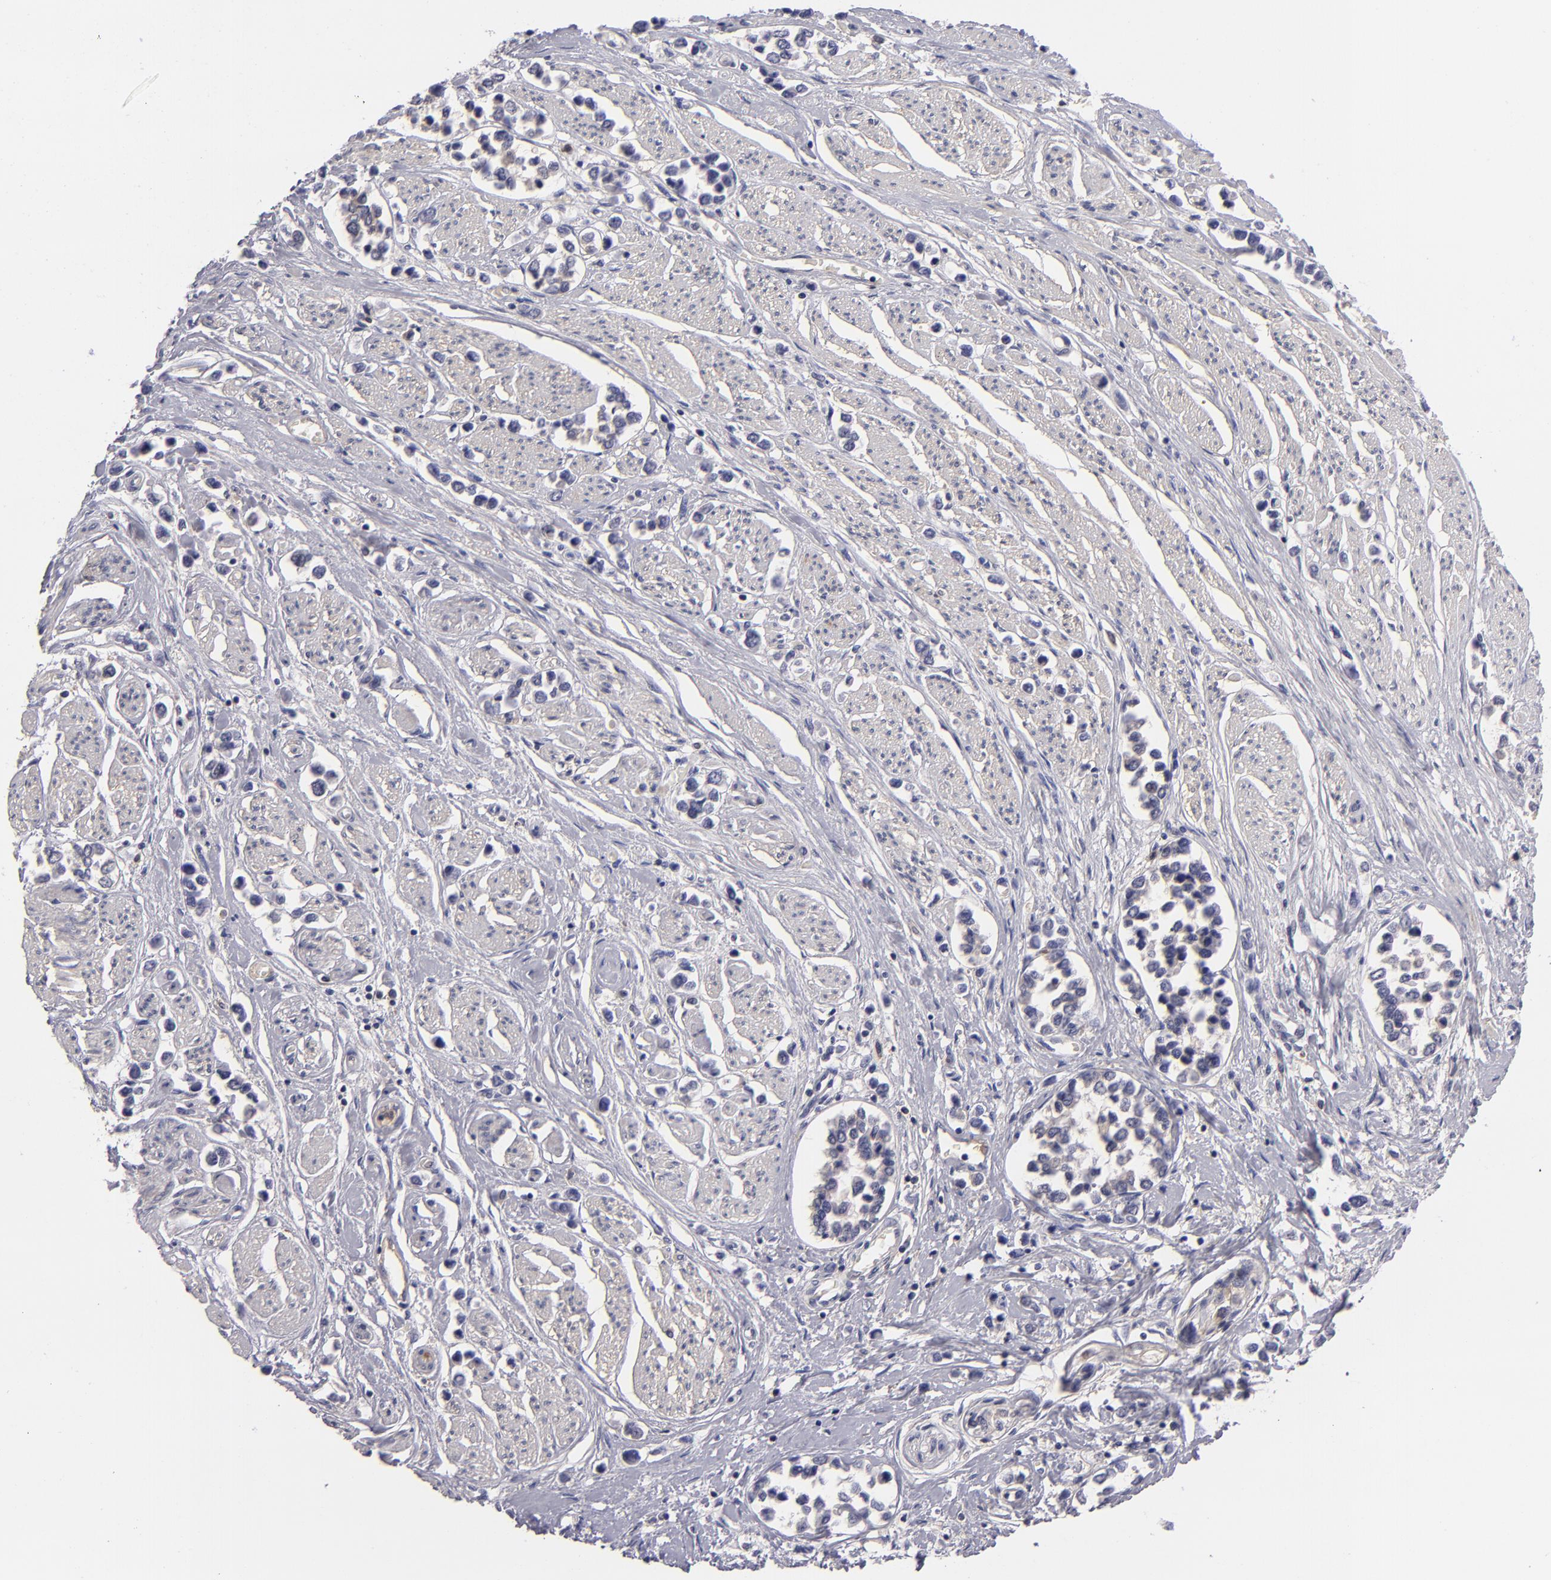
{"staining": {"intensity": "moderate", "quantity": "25%-75%", "location": "cytoplasmic/membranous"}, "tissue": "stomach cancer", "cell_type": "Tumor cells", "image_type": "cancer", "snomed": [{"axis": "morphology", "description": "Adenocarcinoma, NOS"}, {"axis": "topography", "description": "Stomach, upper"}], "caption": "Stomach adenocarcinoma stained with DAB immunohistochemistry (IHC) demonstrates medium levels of moderate cytoplasmic/membranous staining in about 25%-75% of tumor cells.", "gene": "MMP10", "patient": {"sex": "male", "age": 76}}